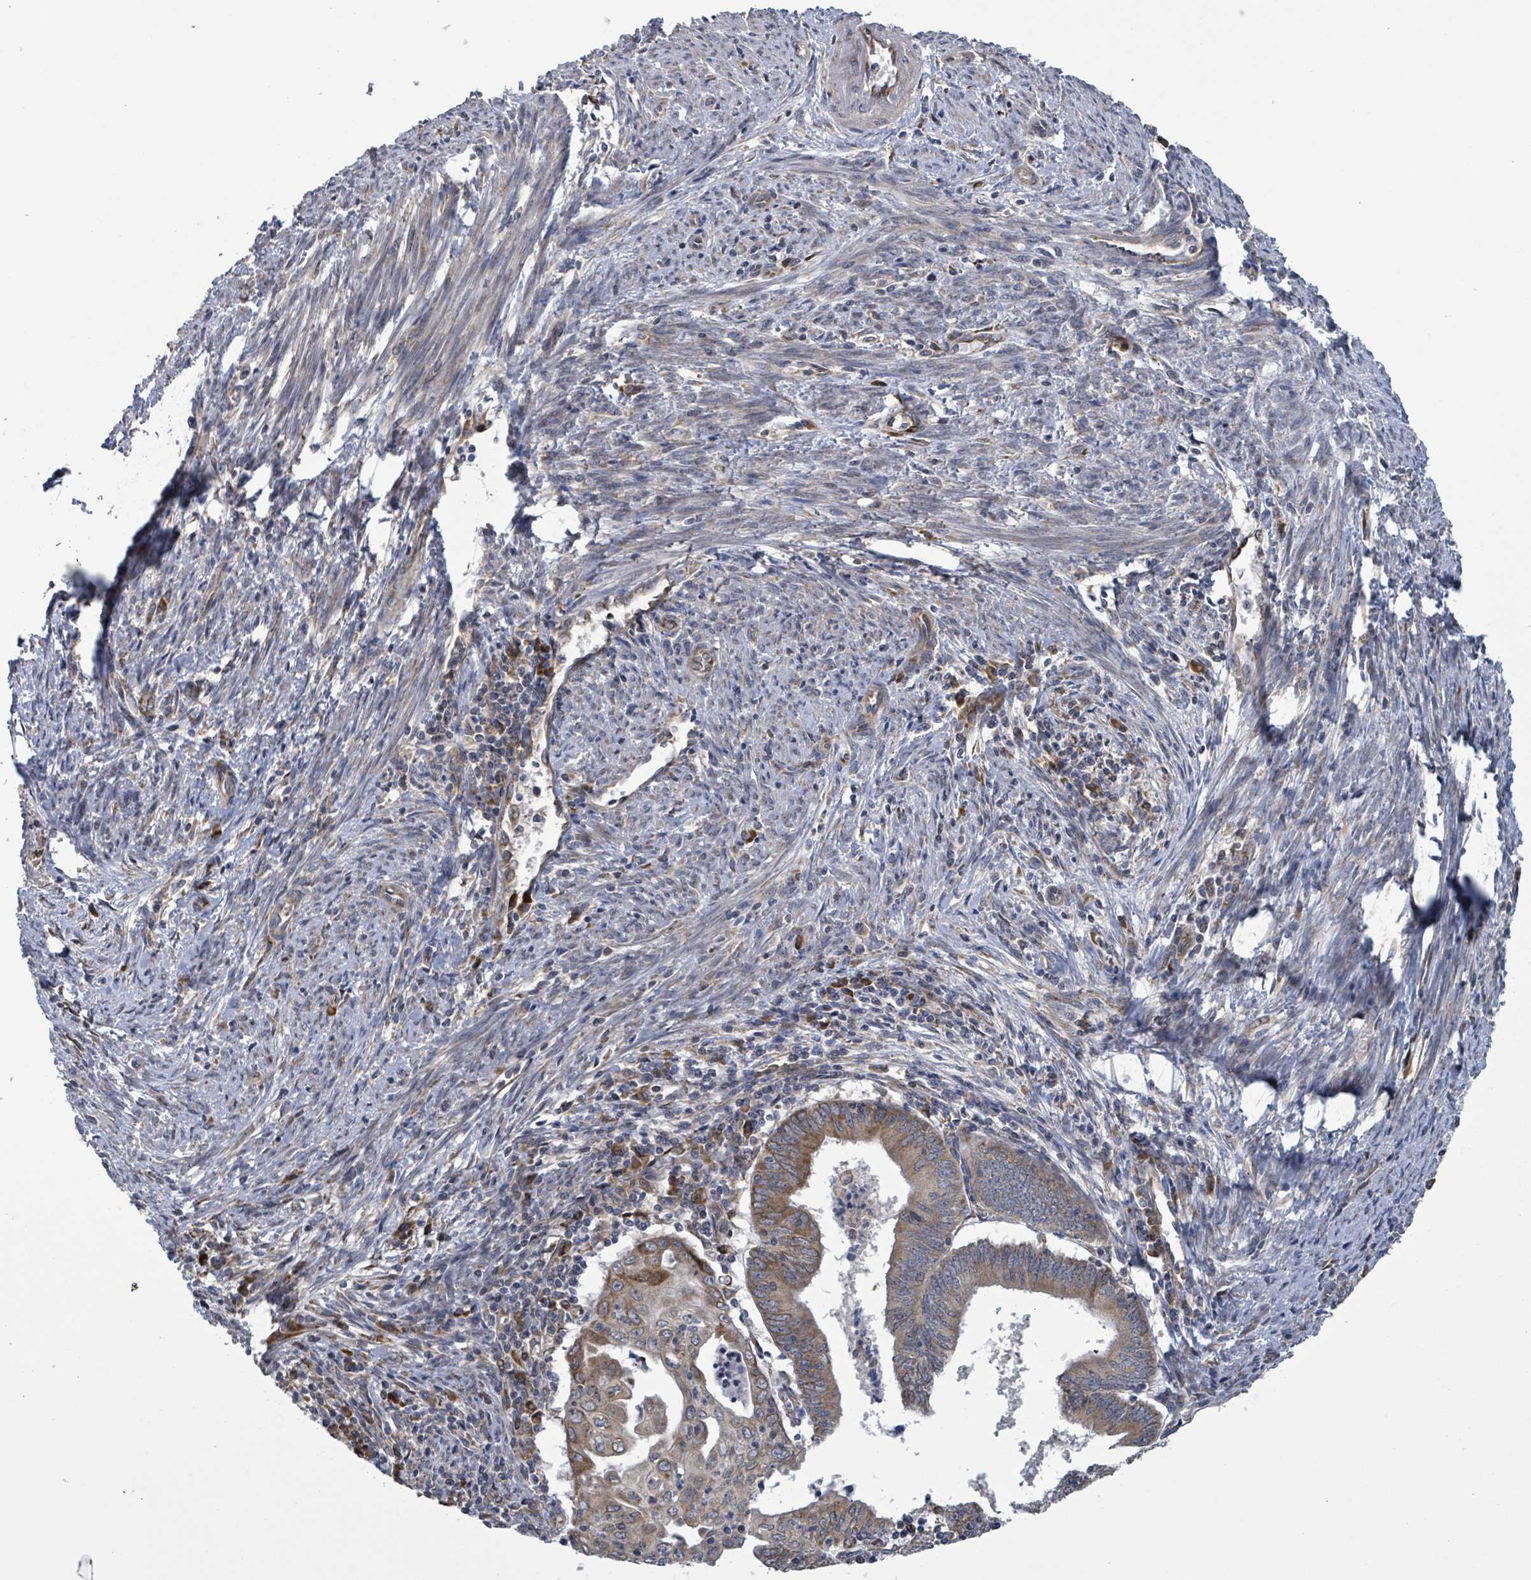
{"staining": {"intensity": "weak", "quantity": "25%-75%", "location": "cytoplasmic/membranous"}, "tissue": "endometrial cancer", "cell_type": "Tumor cells", "image_type": "cancer", "snomed": [{"axis": "morphology", "description": "Adenocarcinoma, NOS"}, {"axis": "topography", "description": "Endometrium"}], "caption": "DAB immunohistochemical staining of adenocarcinoma (endometrial) demonstrates weak cytoplasmic/membranous protein expression in about 25%-75% of tumor cells. (DAB IHC, brown staining for protein, blue staining for nuclei).", "gene": "NOMO1", "patient": {"sex": "female", "age": 60}}